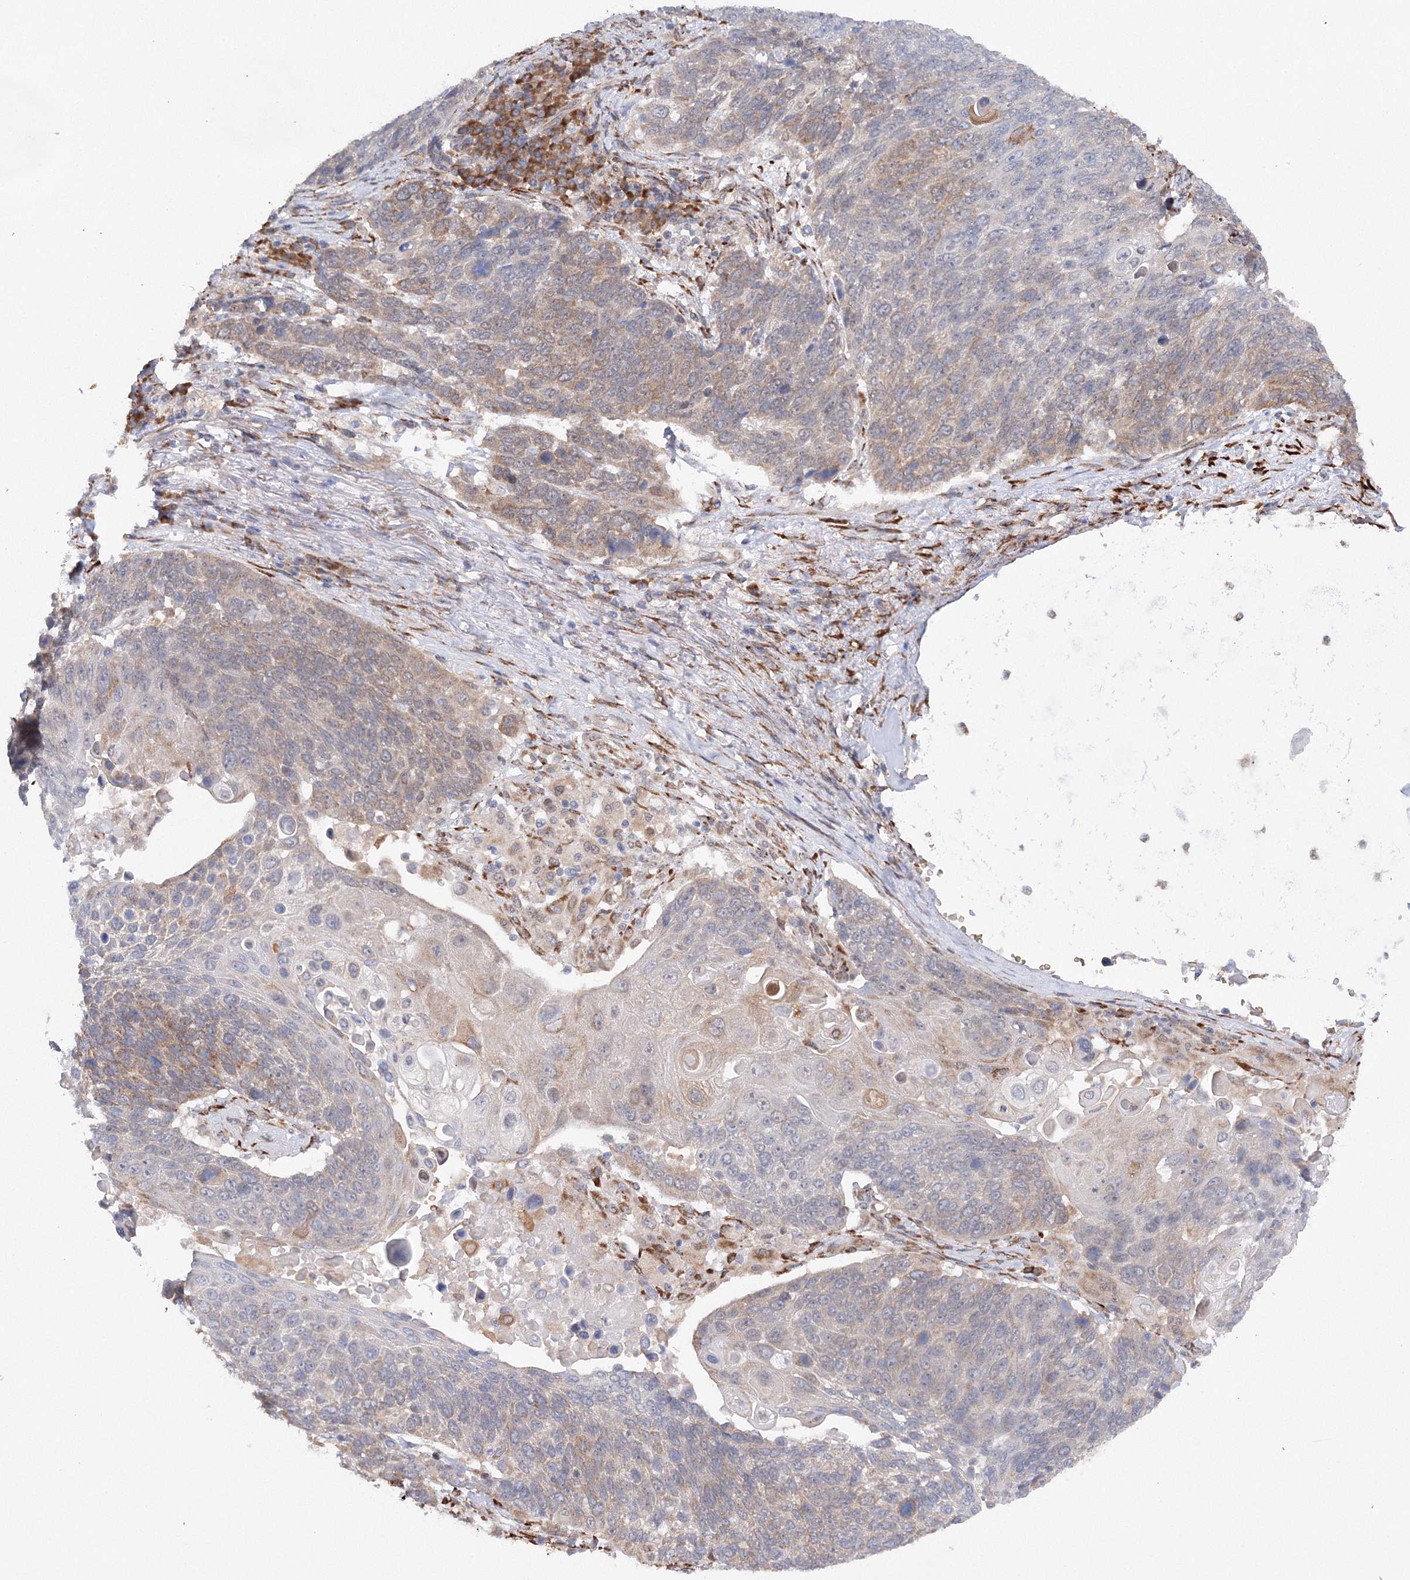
{"staining": {"intensity": "moderate", "quantity": "25%-75%", "location": "cytoplasmic/membranous"}, "tissue": "lung cancer", "cell_type": "Tumor cells", "image_type": "cancer", "snomed": [{"axis": "morphology", "description": "Squamous cell carcinoma, NOS"}, {"axis": "topography", "description": "Lung"}], "caption": "High-power microscopy captured an immunohistochemistry image of lung squamous cell carcinoma, revealing moderate cytoplasmic/membranous expression in approximately 25%-75% of tumor cells.", "gene": "DIS3L2", "patient": {"sex": "male", "age": 66}}